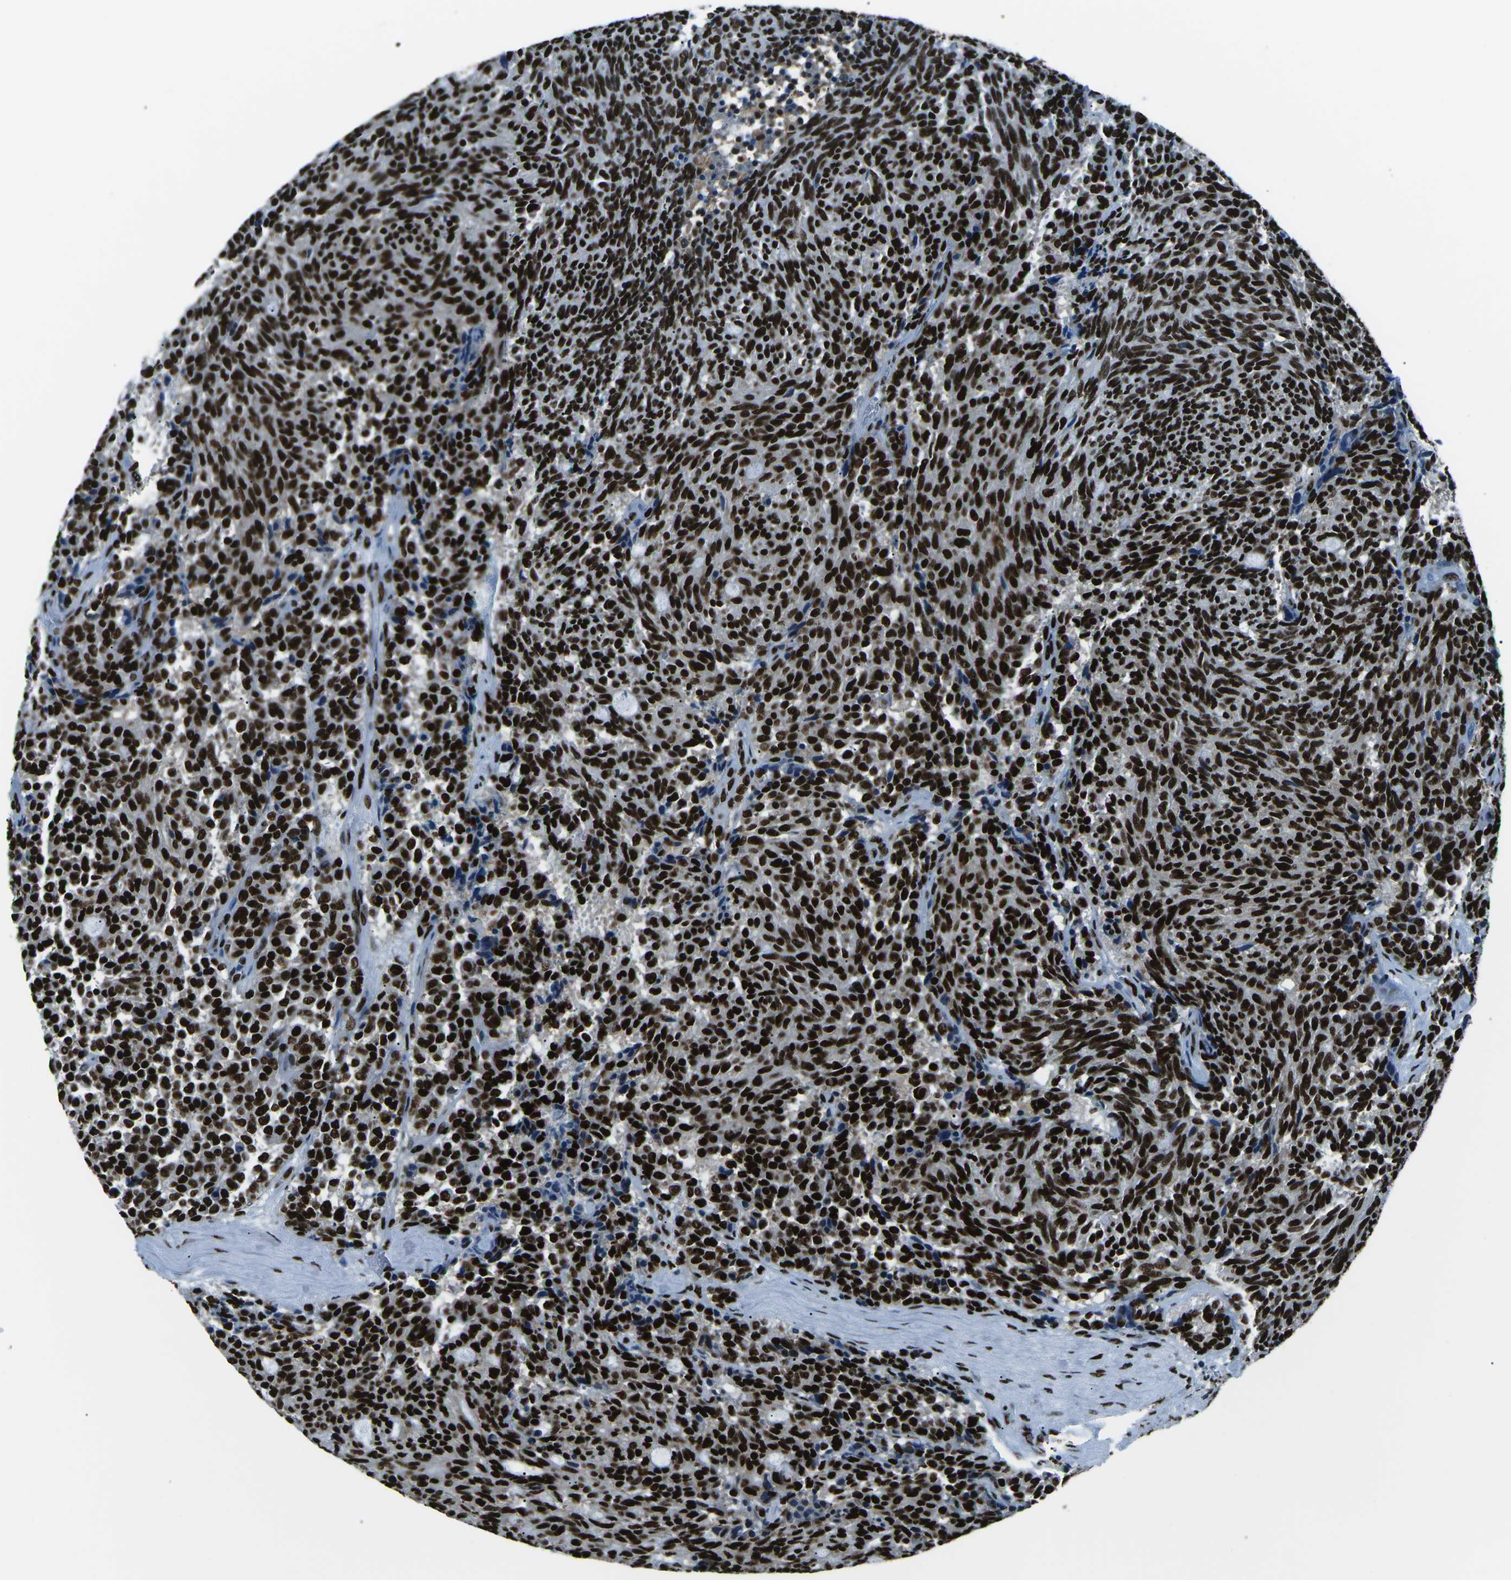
{"staining": {"intensity": "strong", "quantity": ">75%", "location": "nuclear"}, "tissue": "carcinoid", "cell_type": "Tumor cells", "image_type": "cancer", "snomed": [{"axis": "morphology", "description": "Carcinoid, malignant, NOS"}, {"axis": "topography", "description": "Pancreas"}], "caption": "Immunohistochemistry (IHC) image of neoplastic tissue: human carcinoid stained using immunohistochemistry demonstrates high levels of strong protein expression localized specifically in the nuclear of tumor cells, appearing as a nuclear brown color.", "gene": "HNRNPL", "patient": {"sex": "female", "age": 54}}